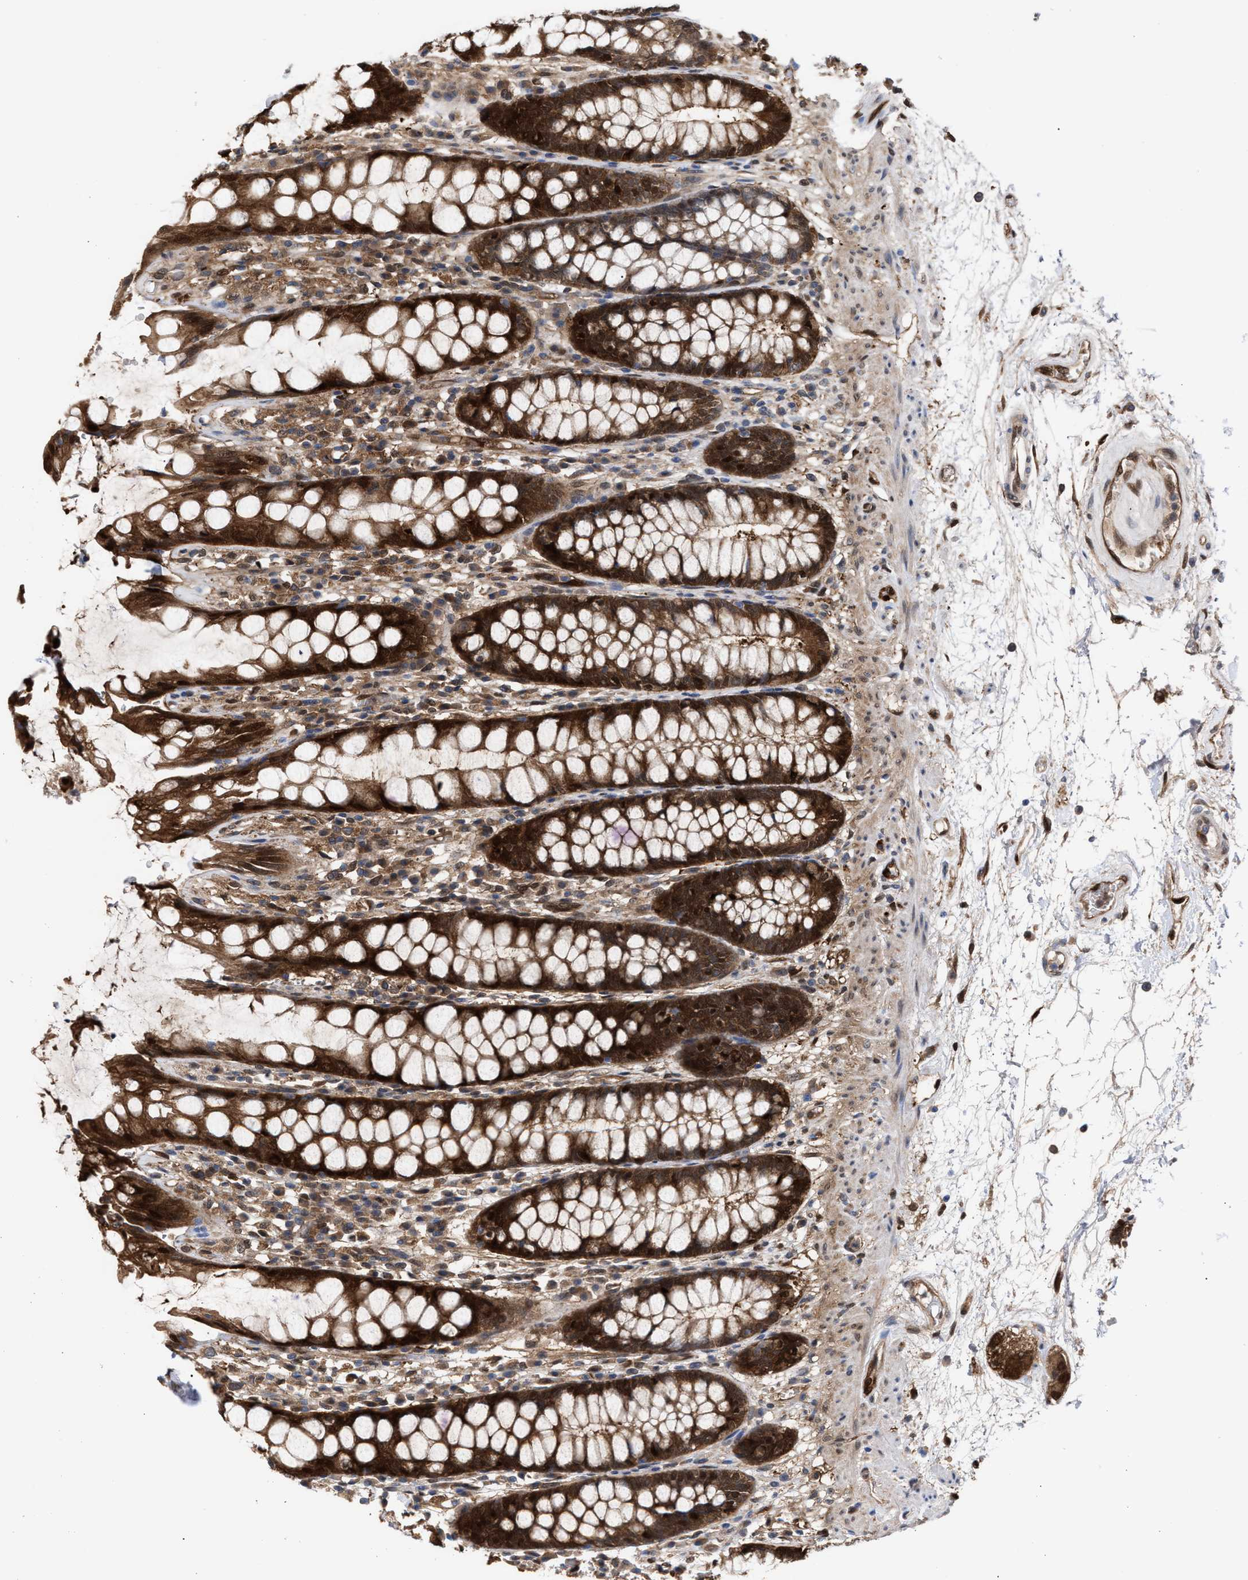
{"staining": {"intensity": "strong", "quantity": ">75%", "location": "cytoplasmic/membranous,nuclear"}, "tissue": "rectum", "cell_type": "Glandular cells", "image_type": "normal", "snomed": [{"axis": "morphology", "description": "Normal tissue, NOS"}, {"axis": "topography", "description": "Rectum"}], "caption": "Rectum was stained to show a protein in brown. There is high levels of strong cytoplasmic/membranous,nuclear staining in approximately >75% of glandular cells. (Brightfield microscopy of DAB IHC at high magnification).", "gene": "TP53I3", "patient": {"sex": "male", "age": 64}}